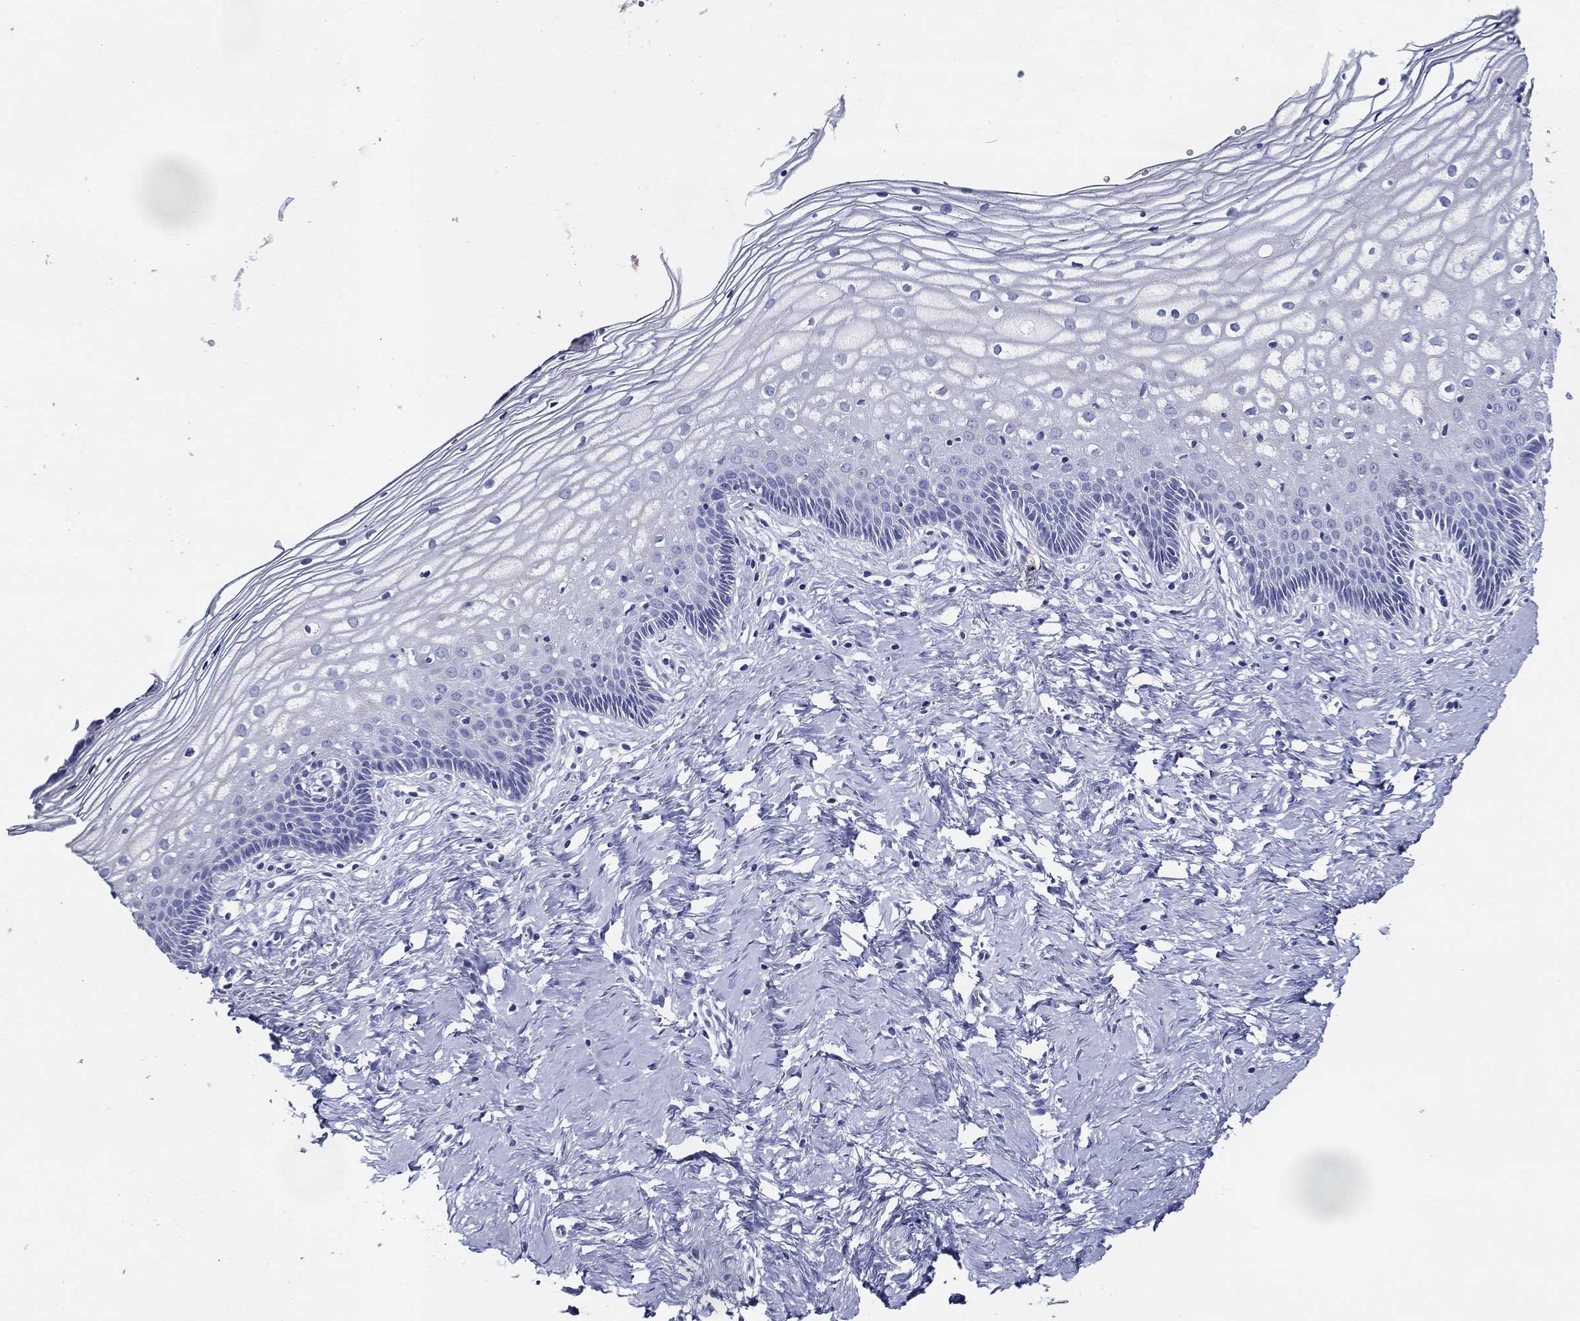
{"staining": {"intensity": "negative", "quantity": "none", "location": "none"}, "tissue": "cervix", "cell_type": "Glandular cells", "image_type": "normal", "snomed": [{"axis": "morphology", "description": "Normal tissue, NOS"}, {"axis": "topography", "description": "Cervix"}], "caption": "High power microscopy micrograph of an IHC image of normal cervix, revealing no significant staining in glandular cells.", "gene": "ACE2", "patient": {"sex": "female", "age": 42}}